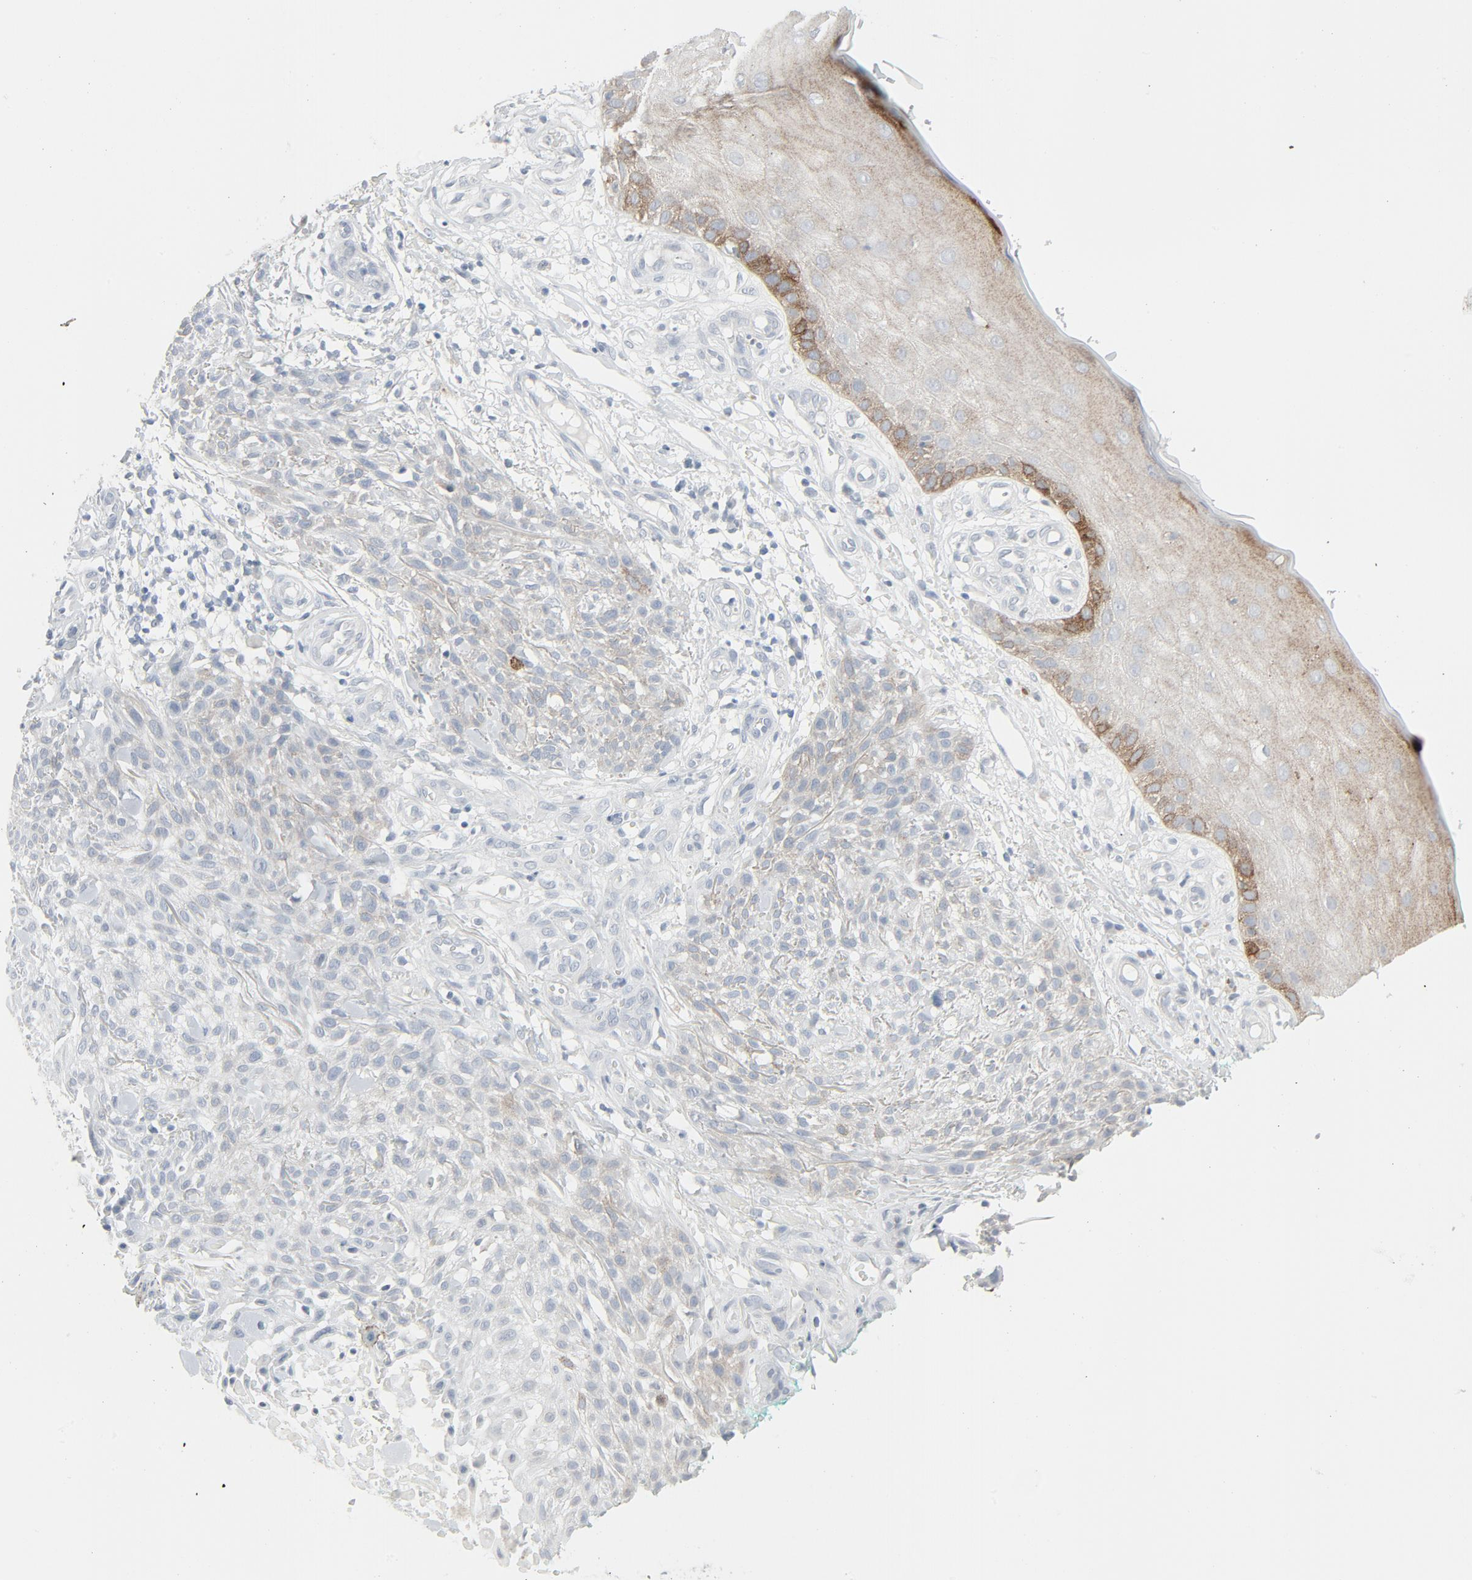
{"staining": {"intensity": "weak", "quantity": "25%-75%", "location": "cytoplasmic/membranous"}, "tissue": "skin cancer", "cell_type": "Tumor cells", "image_type": "cancer", "snomed": [{"axis": "morphology", "description": "Squamous cell carcinoma, NOS"}, {"axis": "topography", "description": "Skin"}], "caption": "A micrograph showing weak cytoplasmic/membranous staining in about 25%-75% of tumor cells in skin cancer, as visualized by brown immunohistochemical staining.", "gene": "FGFR3", "patient": {"sex": "female", "age": 42}}